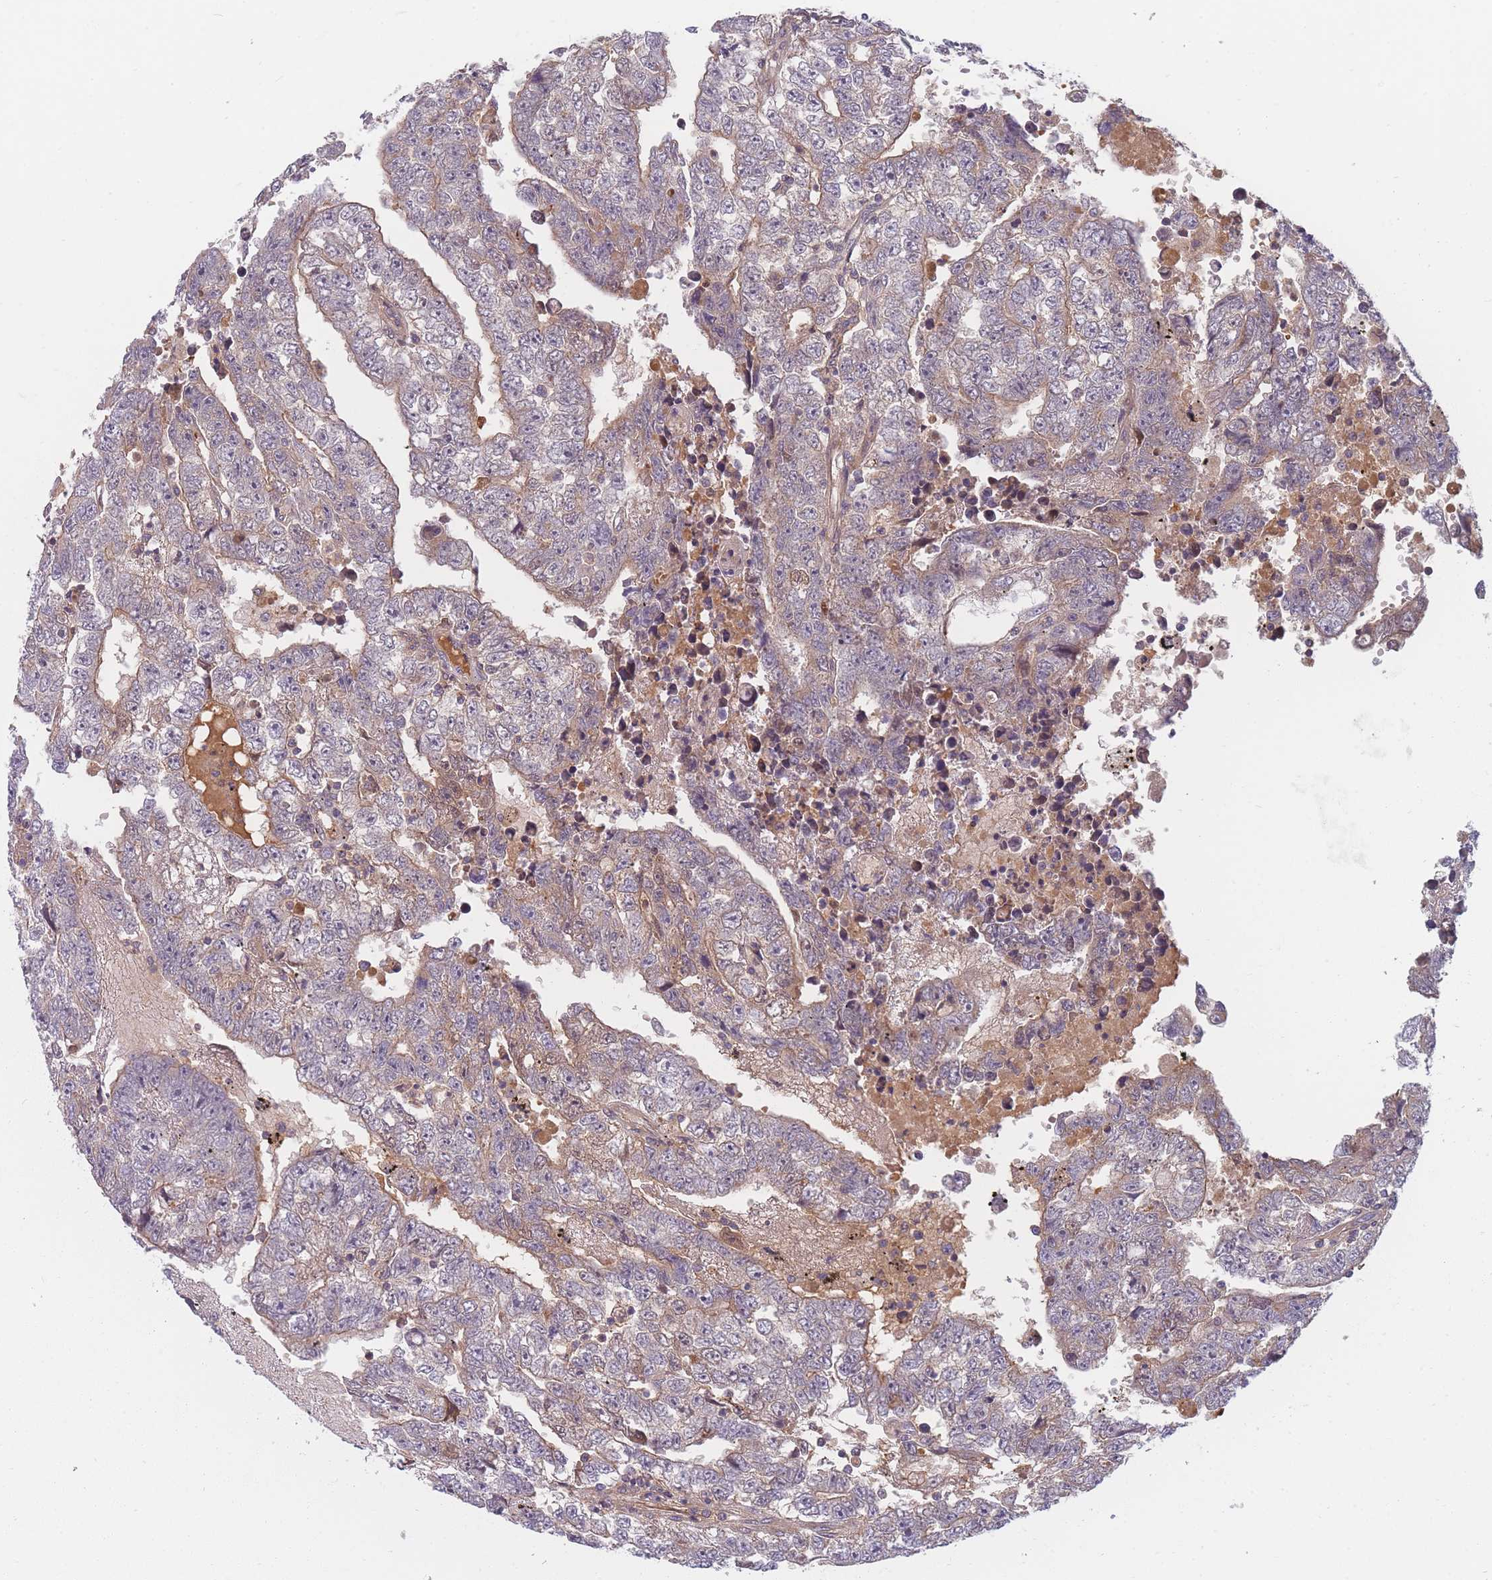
{"staining": {"intensity": "weak", "quantity": "25%-75%", "location": "cytoplasmic/membranous"}, "tissue": "testis cancer", "cell_type": "Tumor cells", "image_type": "cancer", "snomed": [{"axis": "morphology", "description": "Carcinoma, Embryonal, NOS"}, {"axis": "topography", "description": "Testis"}], "caption": "Protein expression by immunohistochemistry shows weak cytoplasmic/membranous positivity in about 25%-75% of tumor cells in testis embryonal carcinoma. (Brightfield microscopy of DAB IHC at high magnification).", "gene": "FAM153A", "patient": {"sex": "male", "age": 25}}